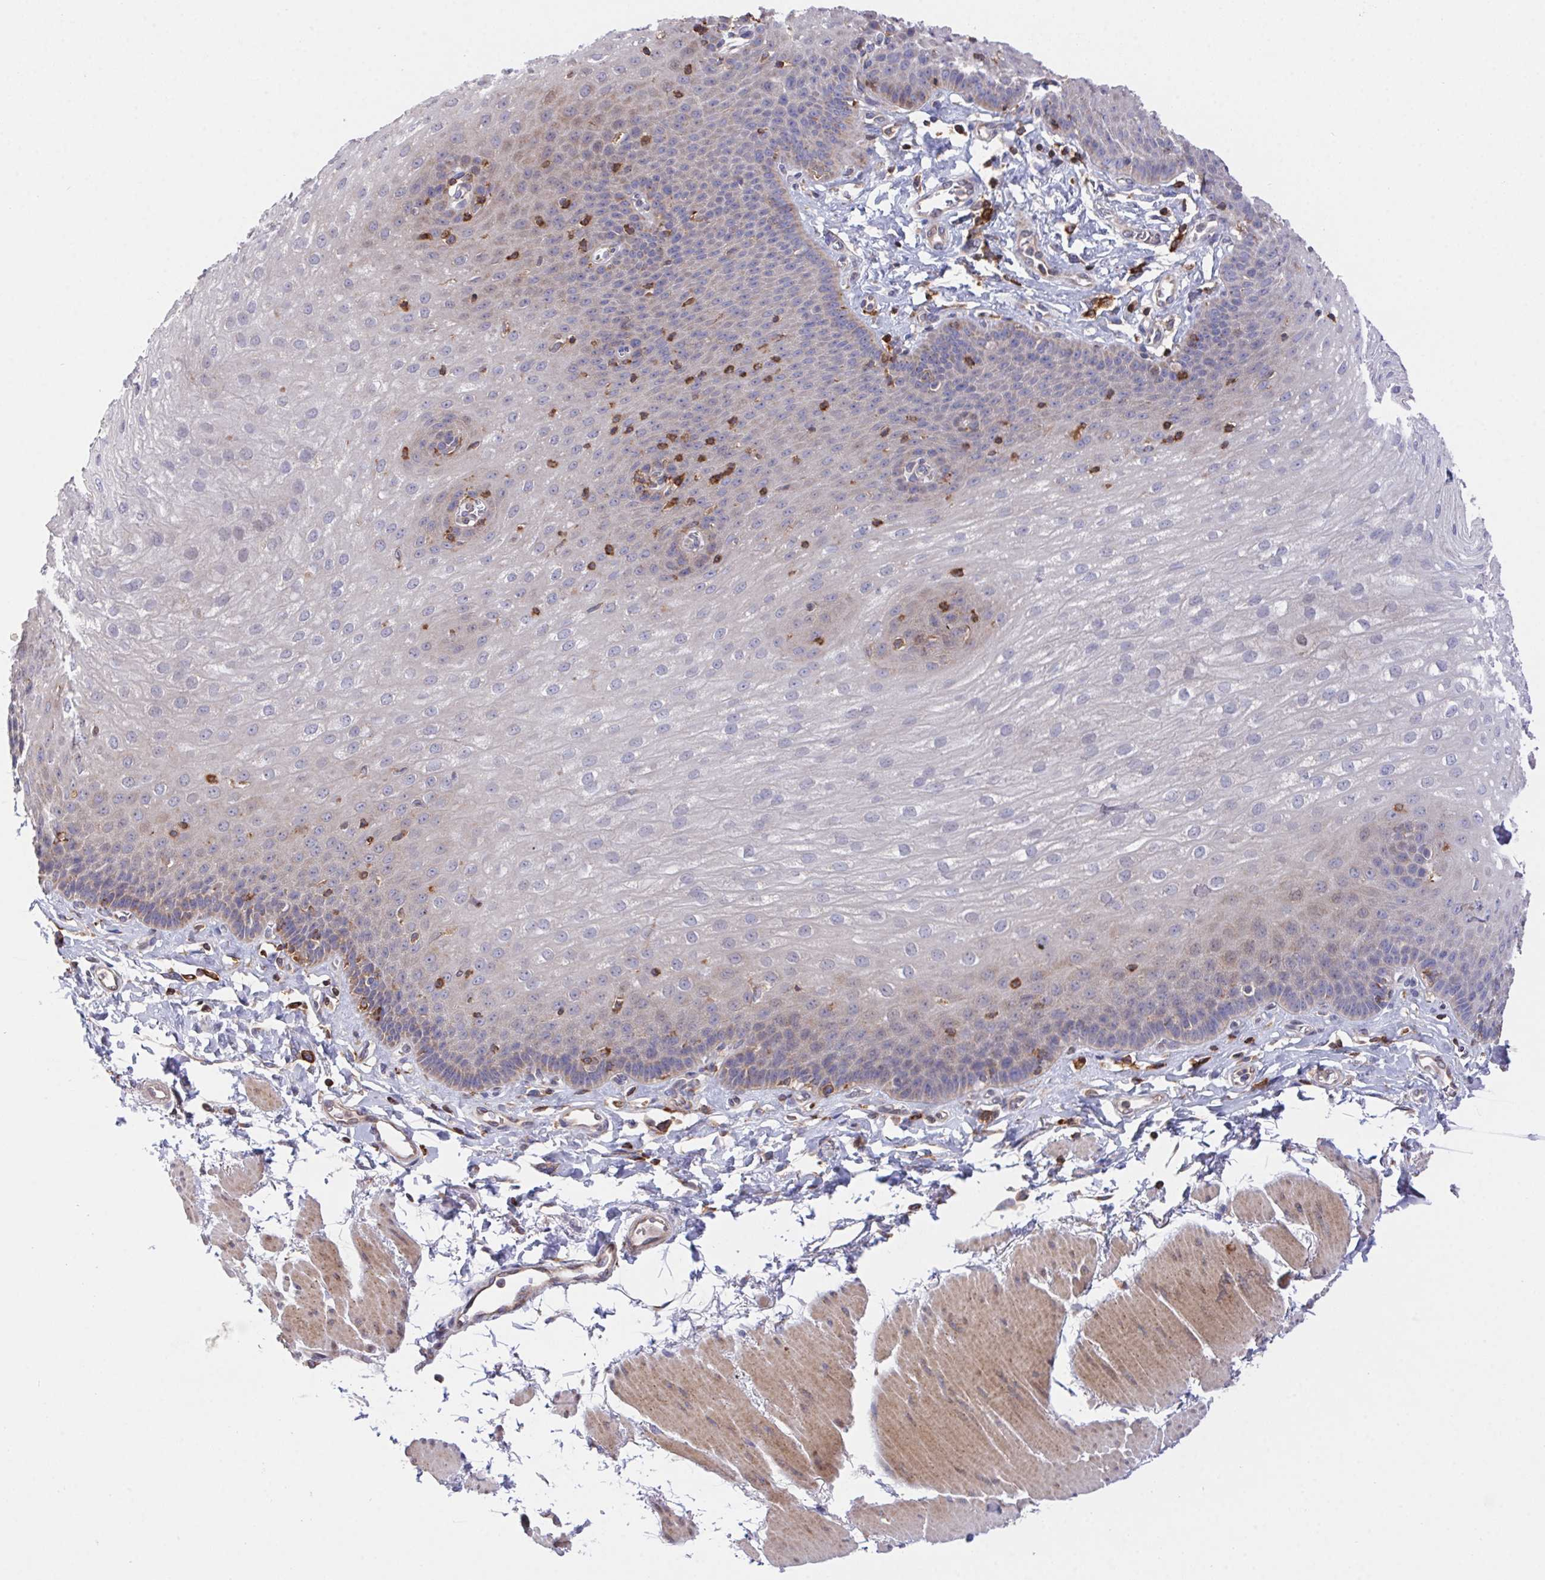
{"staining": {"intensity": "weak", "quantity": "<25%", "location": "cytoplasmic/membranous"}, "tissue": "esophagus", "cell_type": "Squamous epithelial cells", "image_type": "normal", "snomed": [{"axis": "morphology", "description": "Normal tissue, NOS"}, {"axis": "topography", "description": "Esophagus"}], "caption": "This image is of unremarkable esophagus stained with immunohistochemistry (IHC) to label a protein in brown with the nuclei are counter-stained blue. There is no expression in squamous epithelial cells. (Immunohistochemistry, brightfield microscopy, high magnification).", "gene": "FAM241A", "patient": {"sex": "female", "age": 81}}